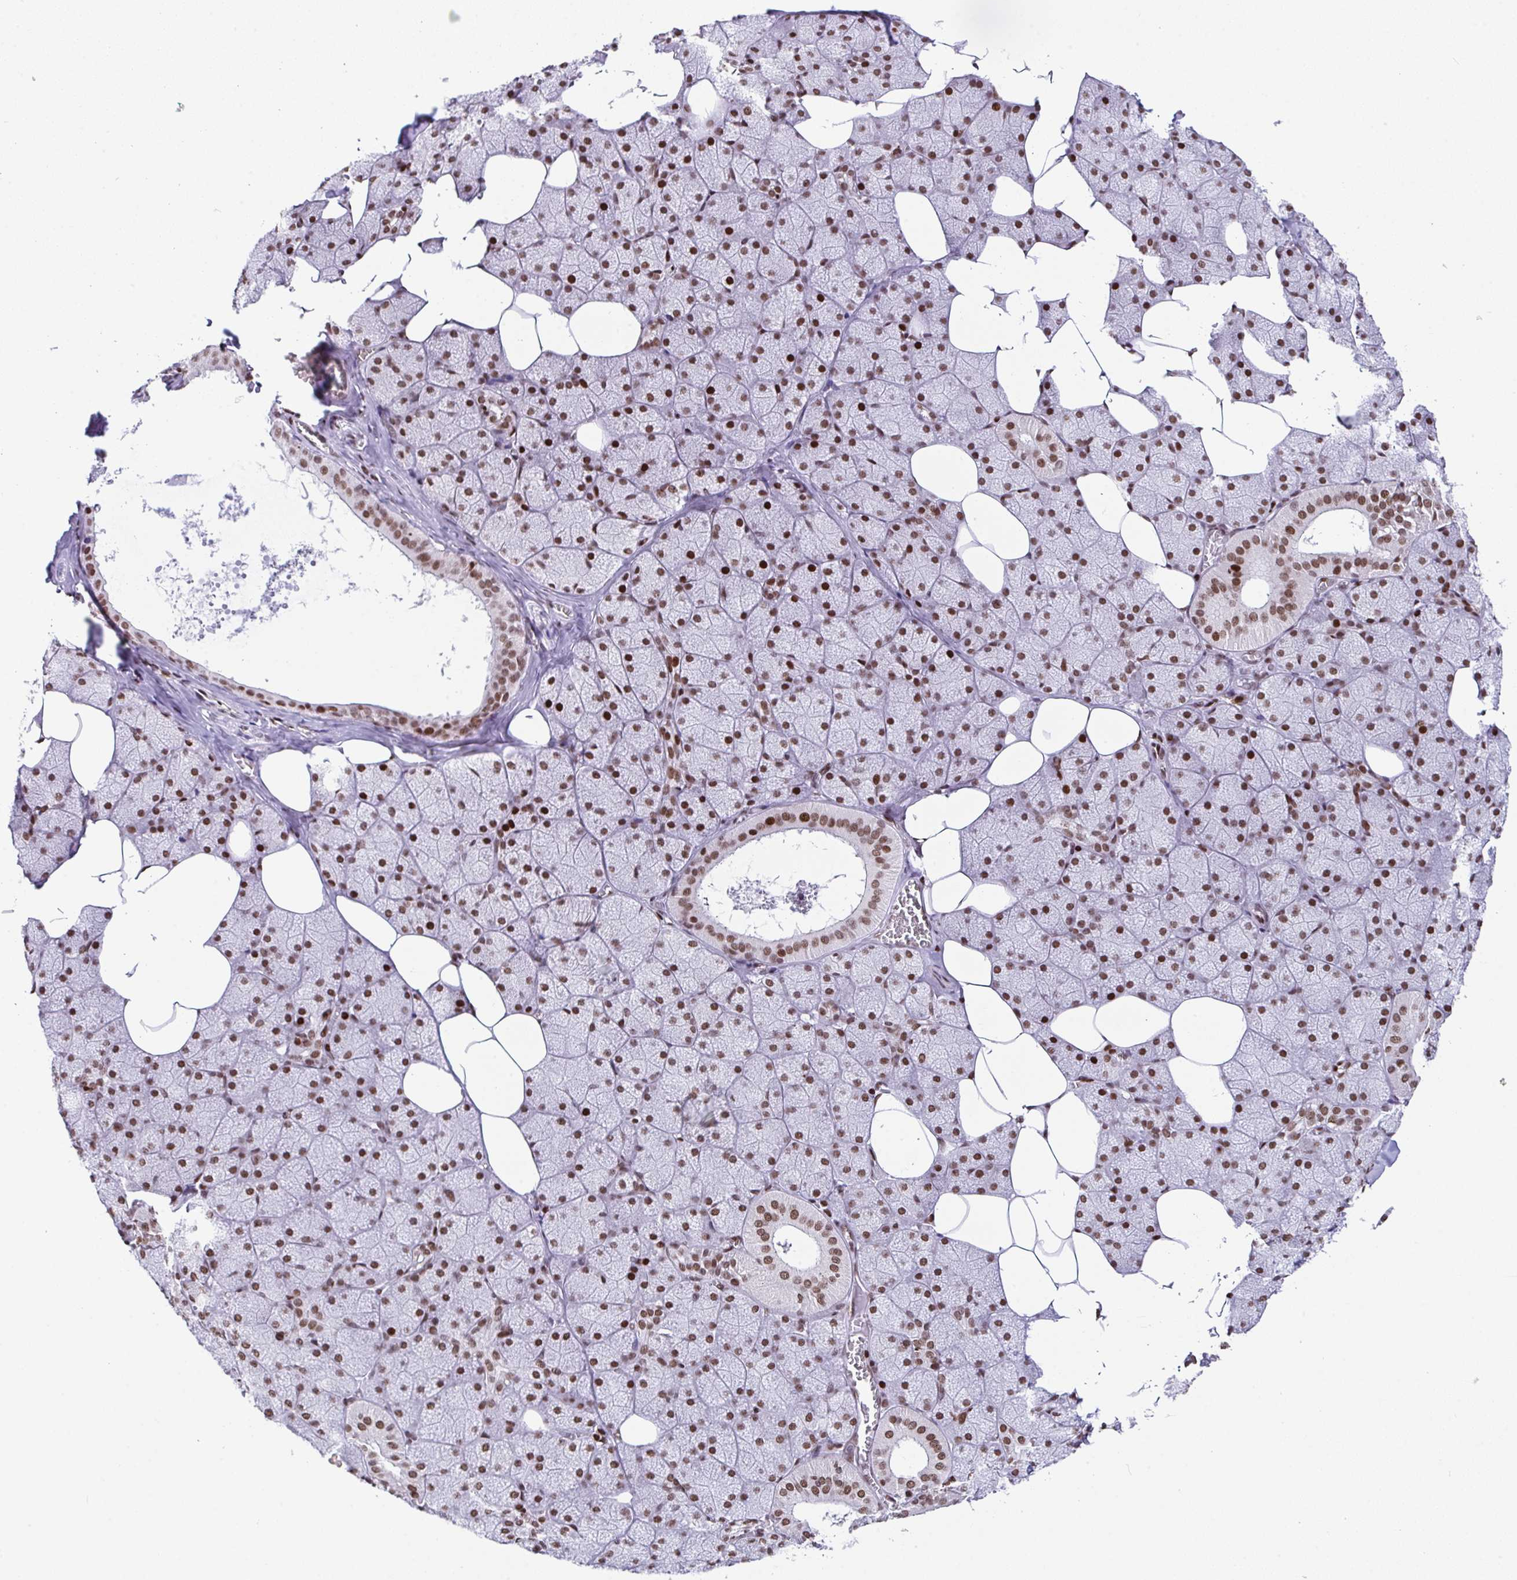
{"staining": {"intensity": "strong", "quantity": ">75%", "location": "nuclear"}, "tissue": "salivary gland", "cell_type": "Glandular cells", "image_type": "normal", "snomed": [{"axis": "morphology", "description": "Normal tissue, NOS"}, {"axis": "topography", "description": "Salivary gland"}, {"axis": "topography", "description": "Peripheral nerve tissue"}], "caption": "A photomicrograph of salivary gland stained for a protein displays strong nuclear brown staining in glandular cells. (DAB IHC with brightfield microscopy, high magnification).", "gene": "CLP1", "patient": {"sex": "male", "age": 38}}